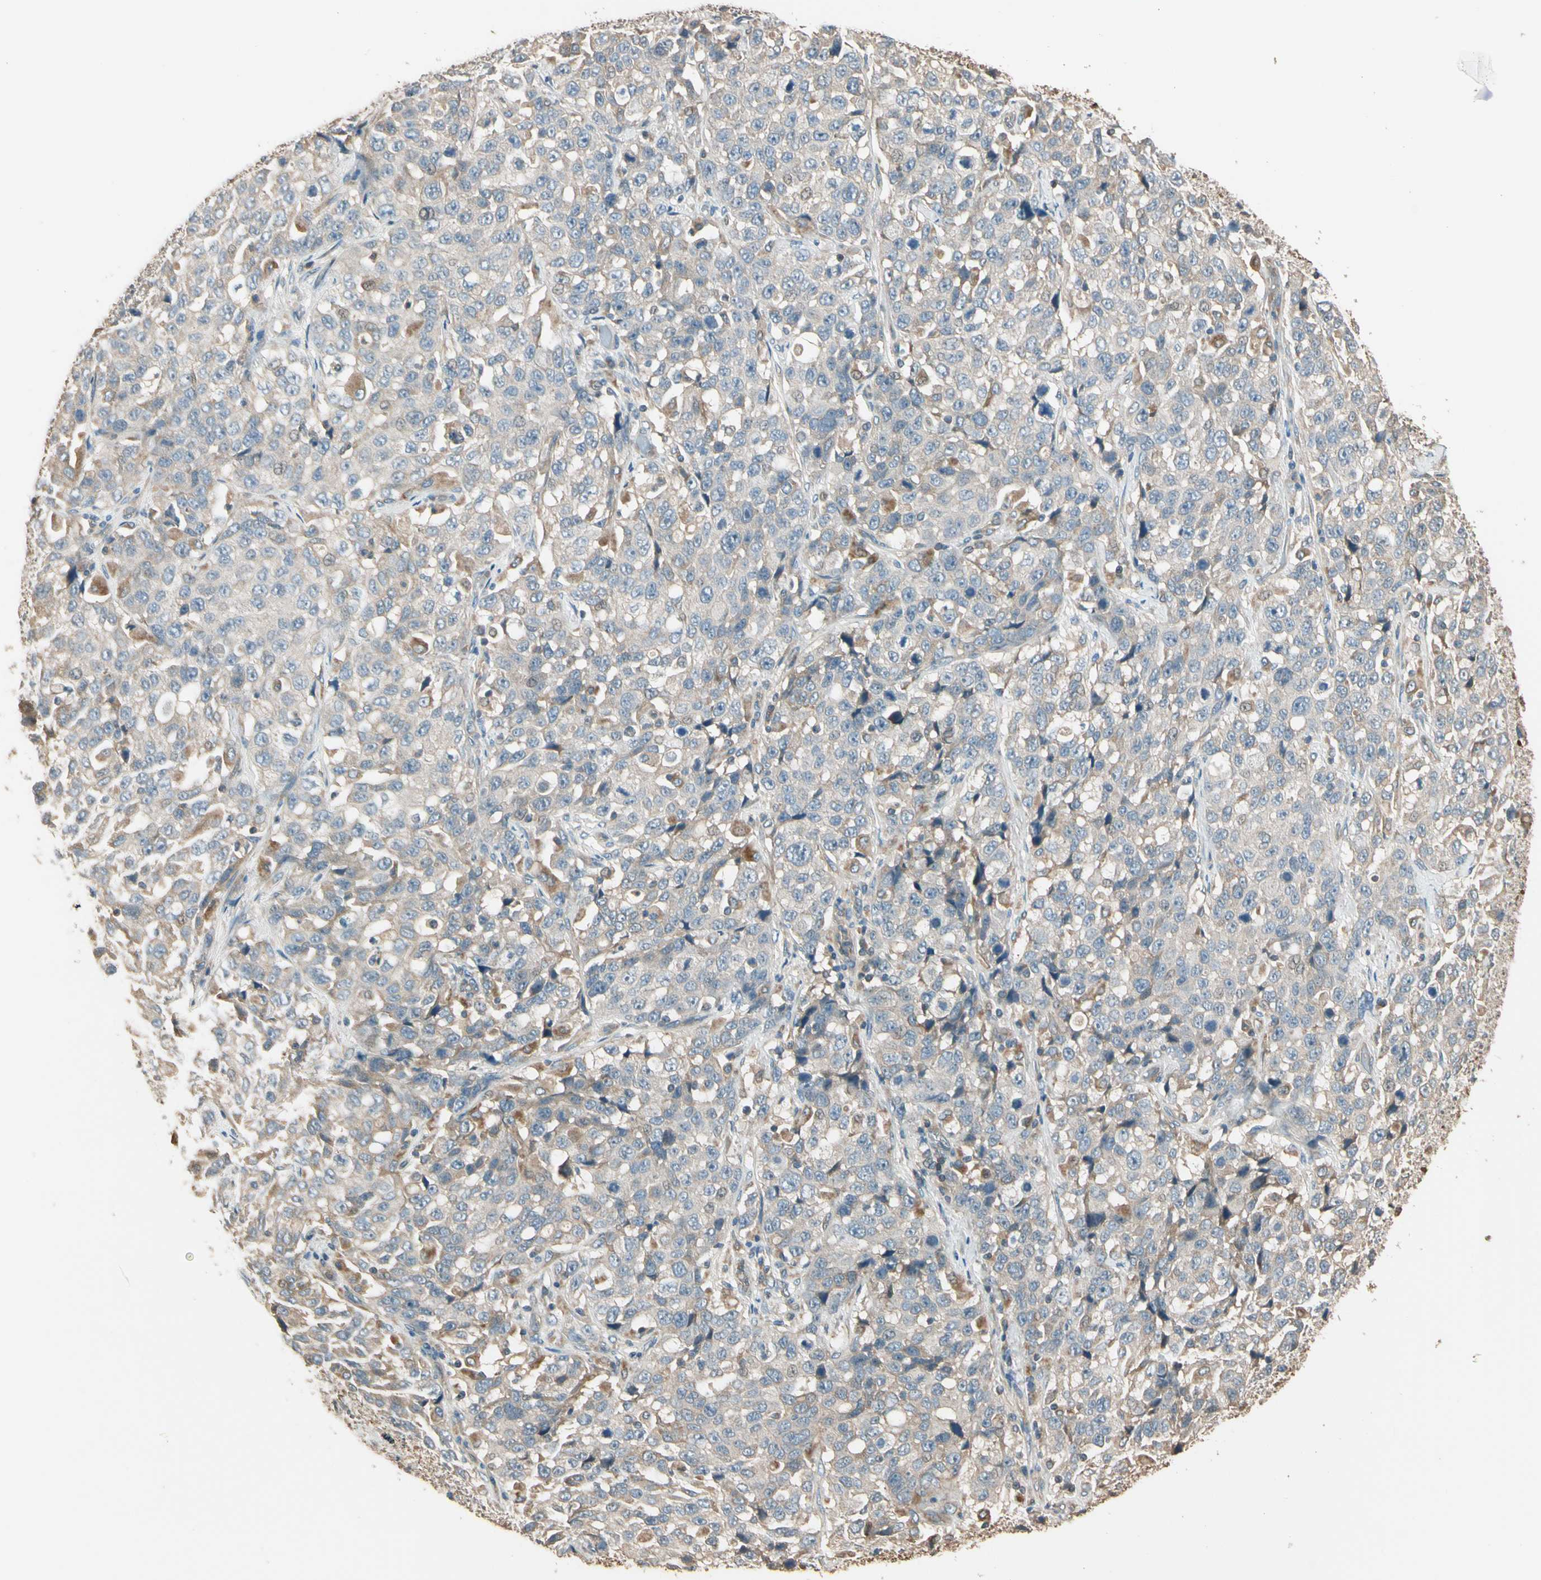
{"staining": {"intensity": "weak", "quantity": "25%-75%", "location": "cytoplasmic/membranous"}, "tissue": "stomach cancer", "cell_type": "Tumor cells", "image_type": "cancer", "snomed": [{"axis": "morphology", "description": "Normal tissue, NOS"}, {"axis": "morphology", "description": "Adenocarcinoma, NOS"}, {"axis": "topography", "description": "Stomach"}], "caption": "This is a photomicrograph of IHC staining of stomach cancer (adenocarcinoma), which shows weak expression in the cytoplasmic/membranous of tumor cells.", "gene": "TNFRSF21", "patient": {"sex": "male", "age": 48}}